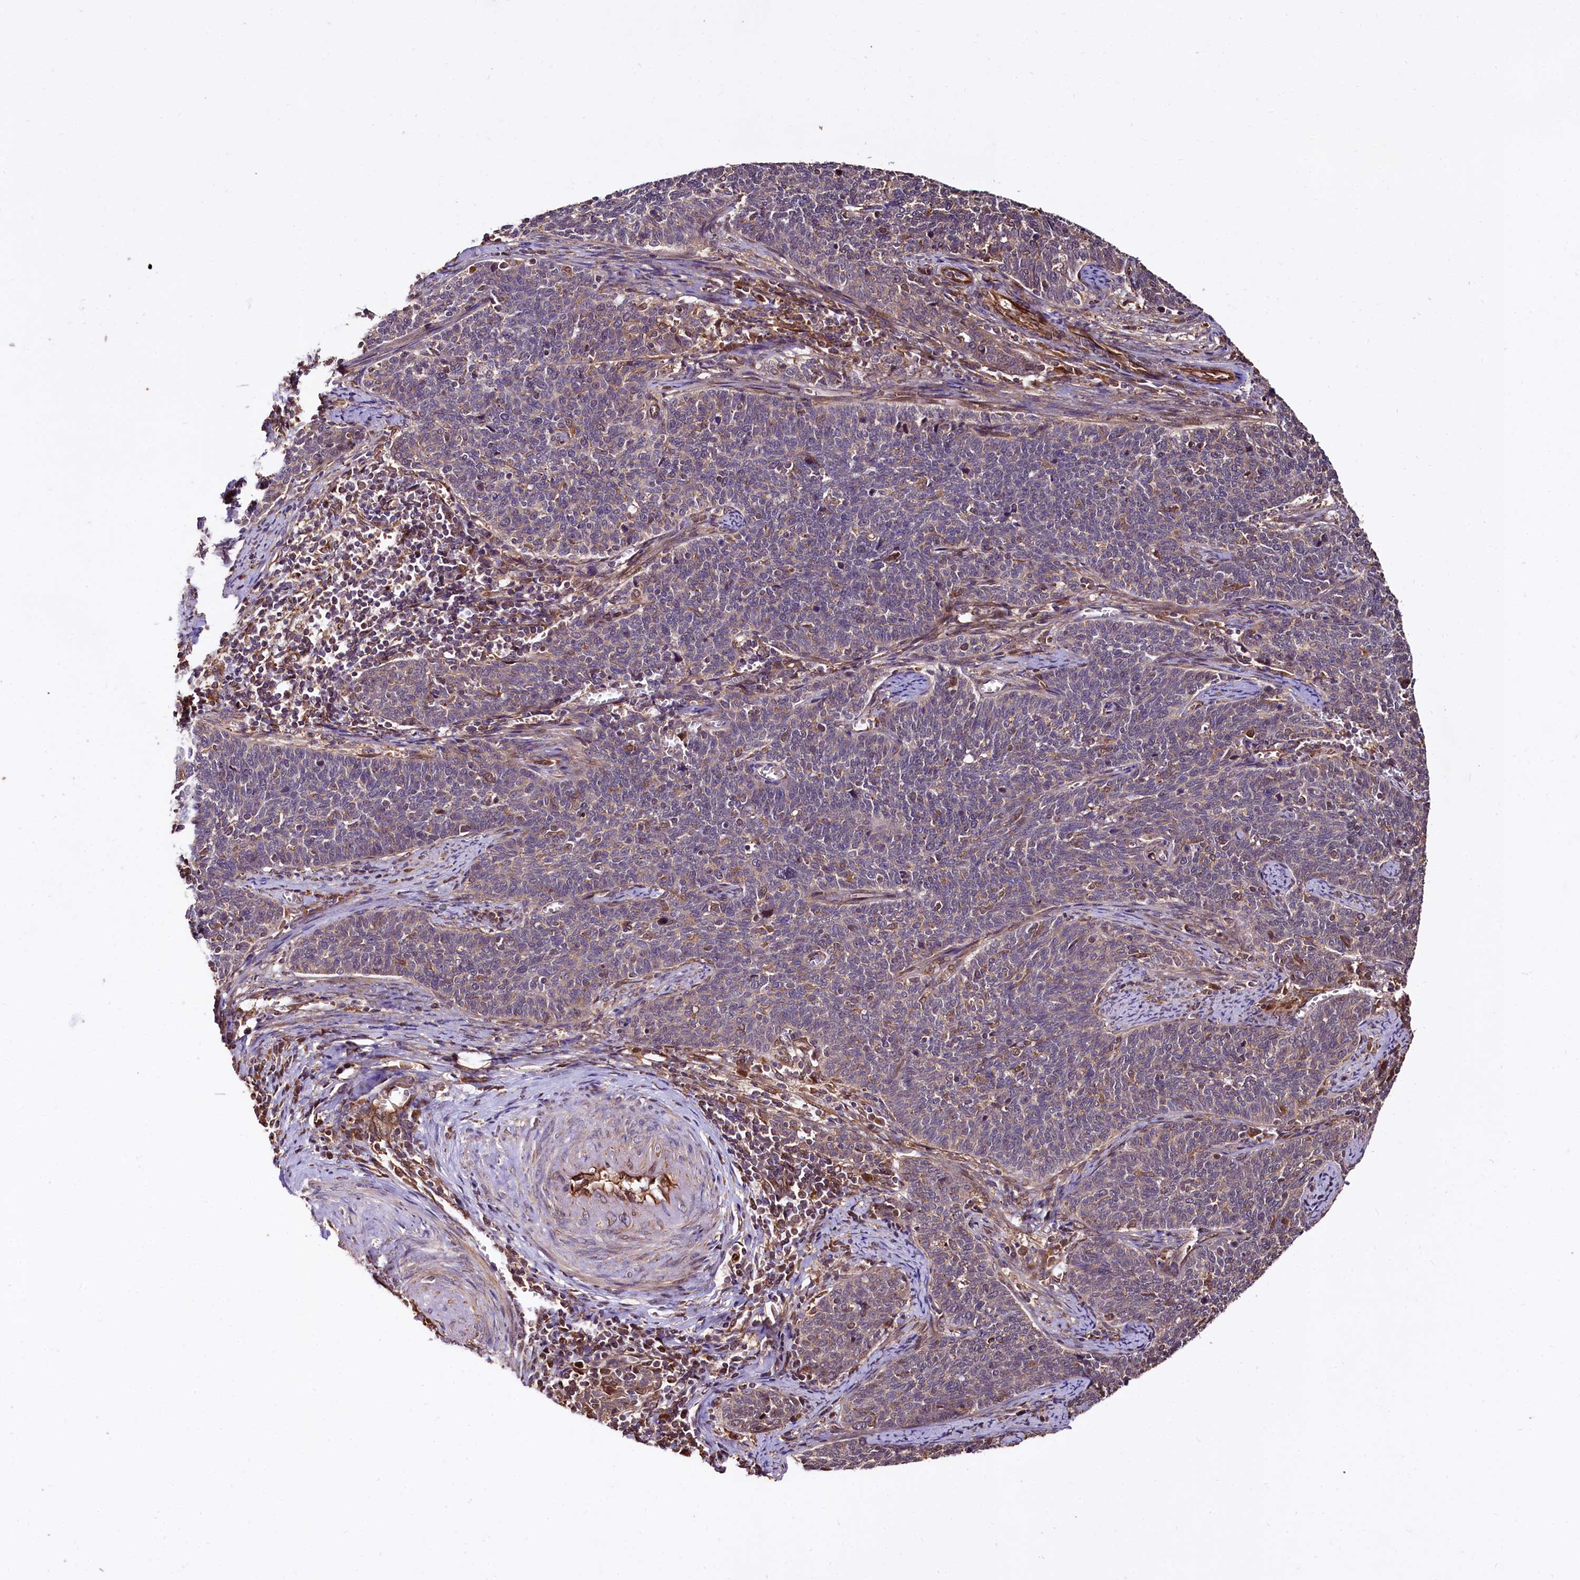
{"staining": {"intensity": "weak", "quantity": "25%-75%", "location": "cytoplasmic/membranous"}, "tissue": "cervical cancer", "cell_type": "Tumor cells", "image_type": "cancer", "snomed": [{"axis": "morphology", "description": "Squamous cell carcinoma, NOS"}, {"axis": "topography", "description": "Cervix"}], "caption": "IHC micrograph of neoplastic tissue: human squamous cell carcinoma (cervical) stained using immunohistochemistry (IHC) shows low levels of weak protein expression localized specifically in the cytoplasmic/membranous of tumor cells, appearing as a cytoplasmic/membranous brown color.", "gene": "TBCEL", "patient": {"sex": "female", "age": 39}}